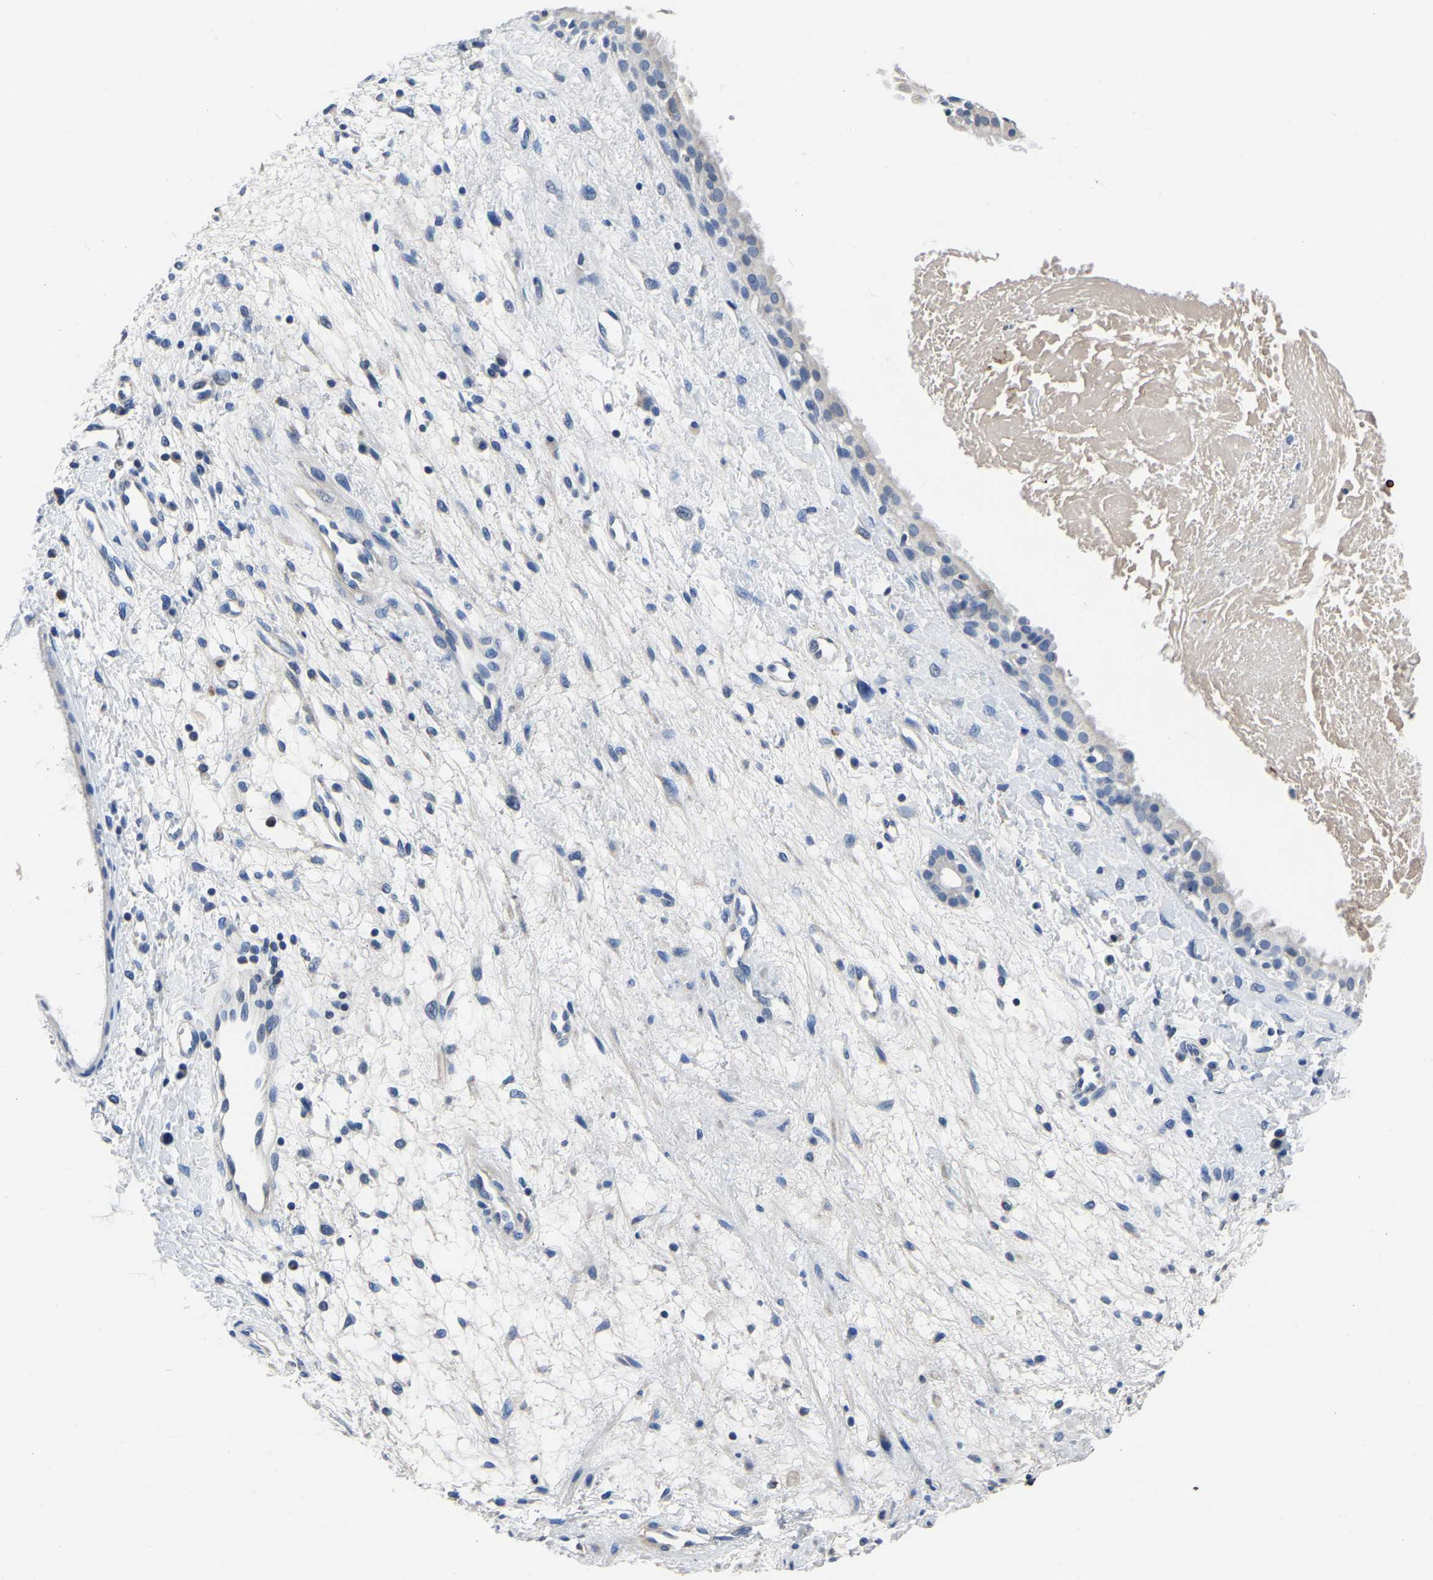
{"staining": {"intensity": "negative", "quantity": "none", "location": "none"}, "tissue": "nasopharynx", "cell_type": "Respiratory epithelial cells", "image_type": "normal", "snomed": [{"axis": "morphology", "description": "Normal tissue, NOS"}, {"axis": "topography", "description": "Nasopharynx"}], "caption": "IHC micrograph of unremarkable human nasopharynx stained for a protein (brown), which displays no expression in respiratory epithelial cells. (Brightfield microscopy of DAB IHC at high magnification).", "gene": "FGD5", "patient": {"sex": "male", "age": 22}}